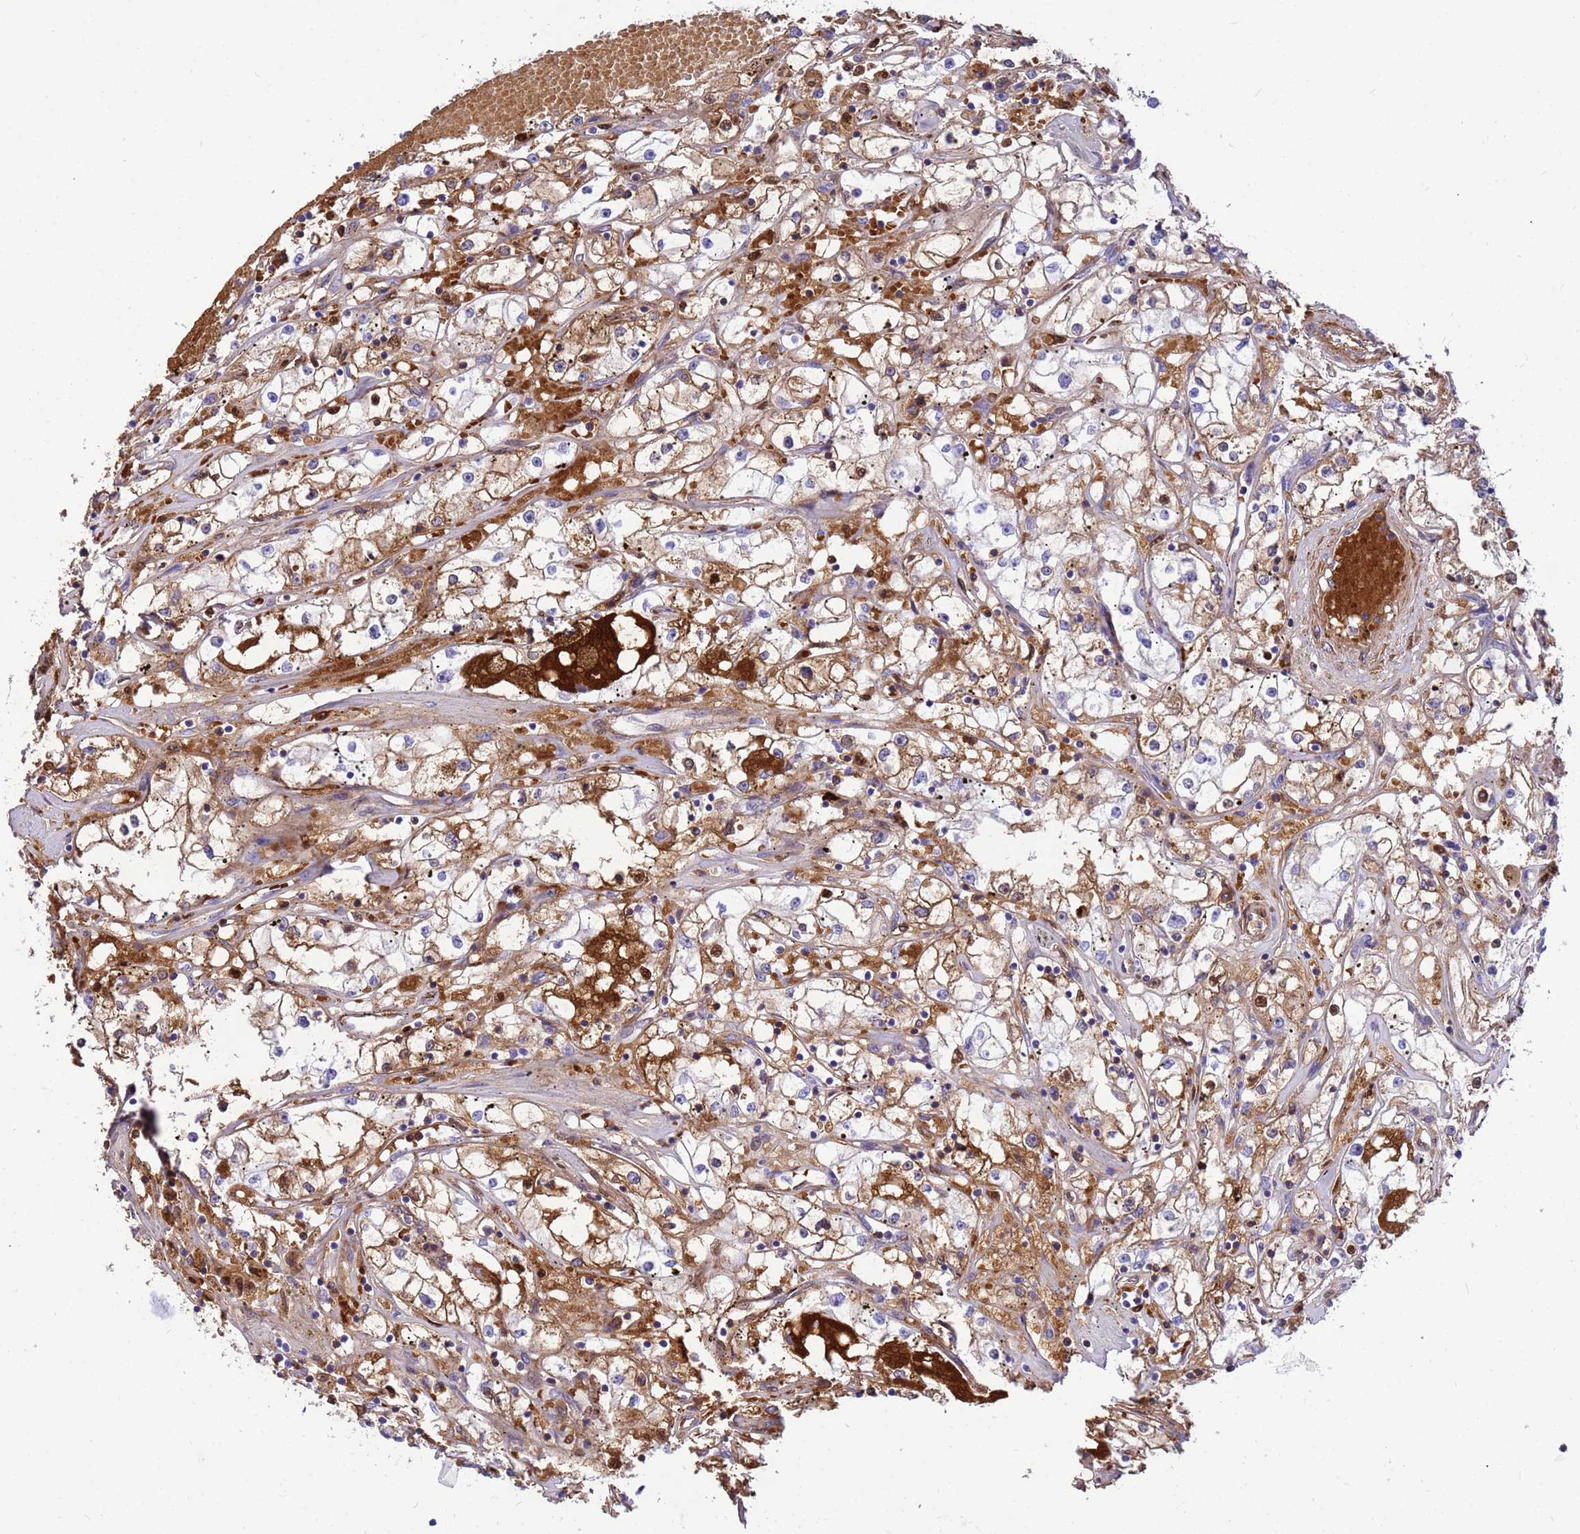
{"staining": {"intensity": "moderate", "quantity": ">75%", "location": "cytoplasmic/membranous"}, "tissue": "renal cancer", "cell_type": "Tumor cells", "image_type": "cancer", "snomed": [{"axis": "morphology", "description": "Adenocarcinoma, NOS"}, {"axis": "topography", "description": "Kidney"}], "caption": "Moderate cytoplasmic/membranous positivity is appreciated in approximately >75% of tumor cells in renal cancer (adenocarcinoma). The staining was performed using DAB (3,3'-diaminobenzidine), with brown indicating positive protein expression. Nuclei are stained blue with hematoxylin.", "gene": "ORM1", "patient": {"sex": "male", "age": 56}}